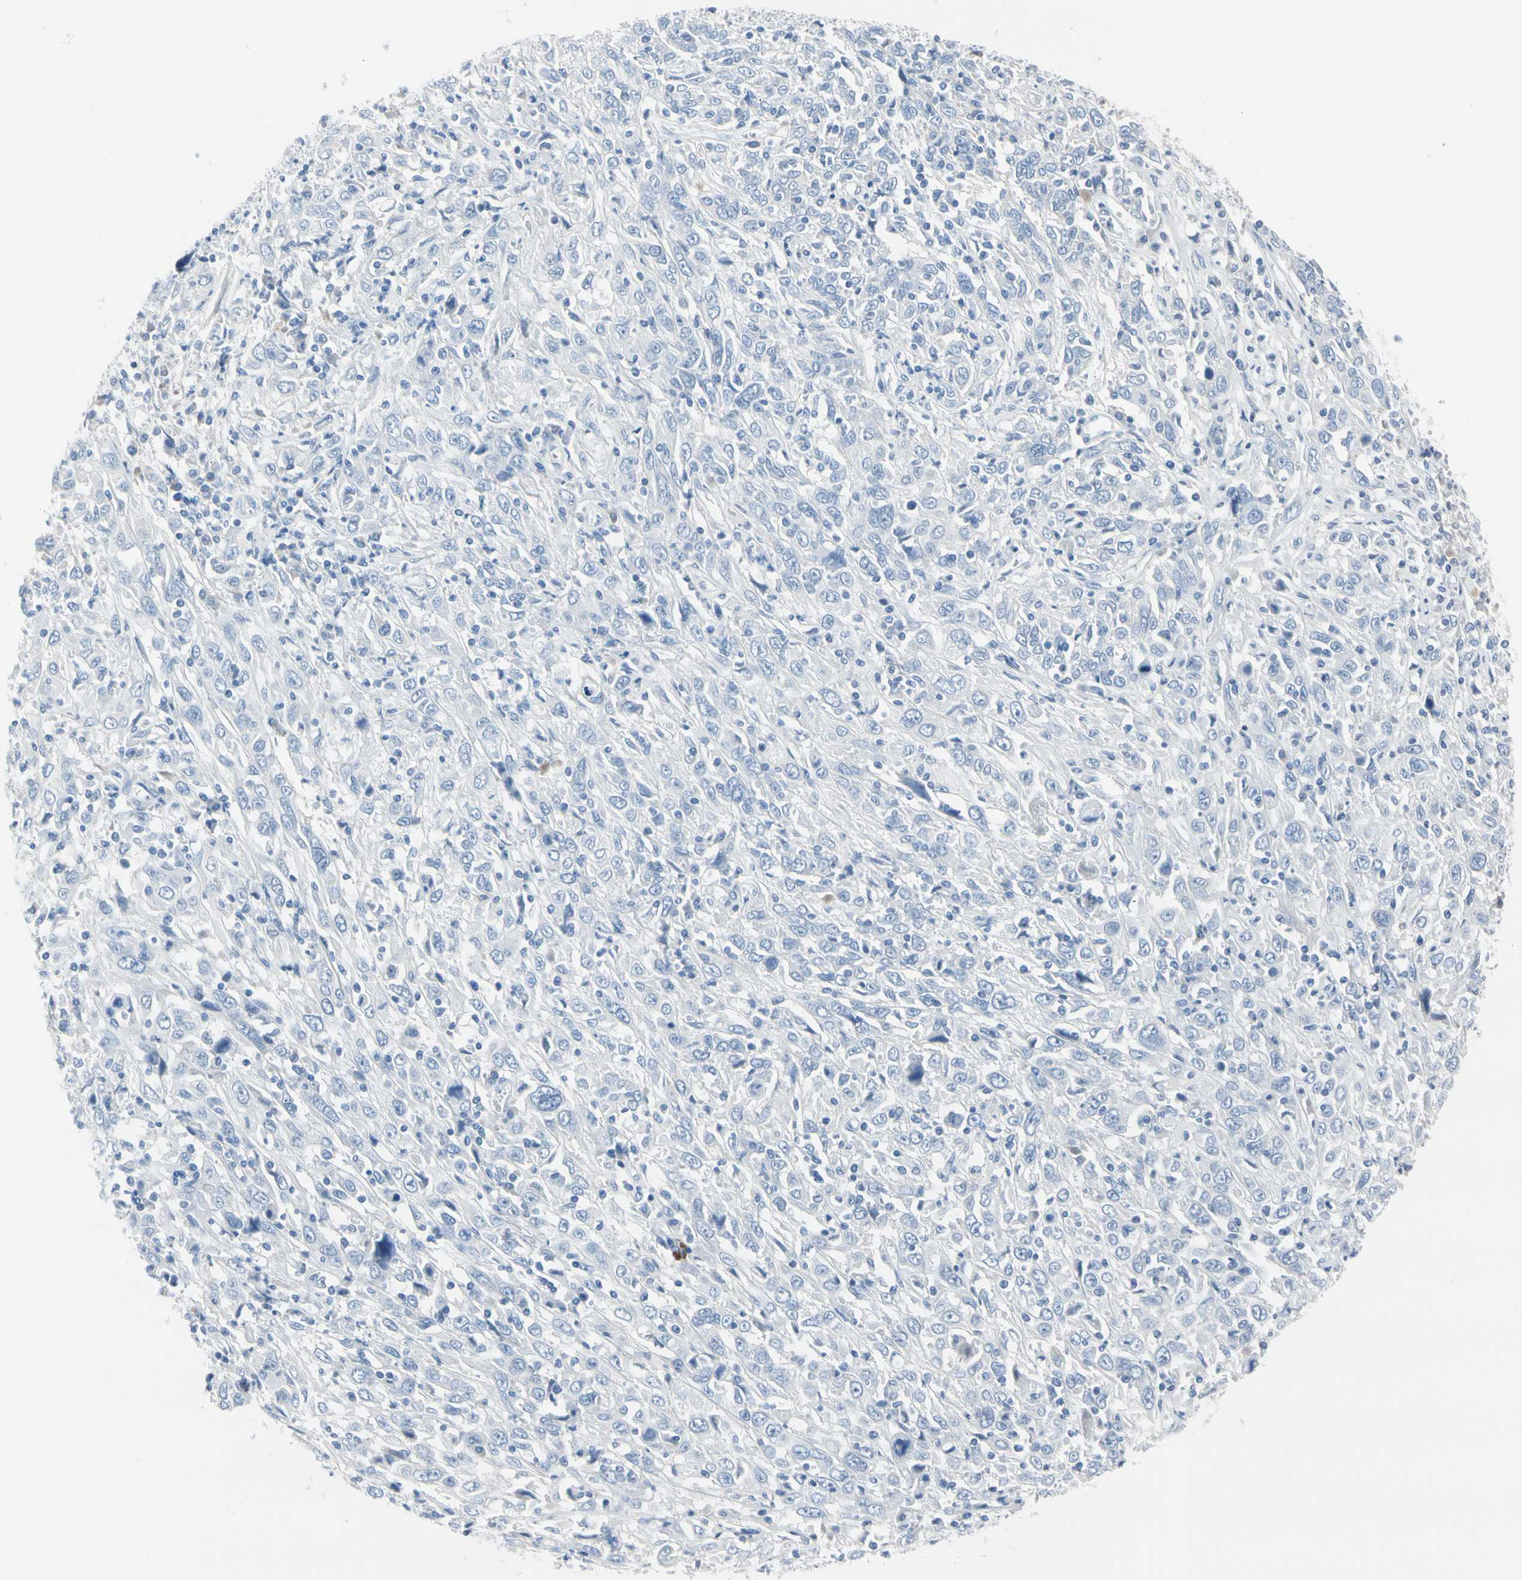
{"staining": {"intensity": "negative", "quantity": "none", "location": "none"}, "tissue": "cervical cancer", "cell_type": "Tumor cells", "image_type": "cancer", "snomed": [{"axis": "morphology", "description": "Squamous cell carcinoma, NOS"}, {"axis": "topography", "description": "Cervix"}], "caption": "Tumor cells show no significant protein staining in cervical squamous cell carcinoma. The staining is performed using DAB brown chromogen with nuclei counter-stained in using hematoxylin.", "gene": "TPO", "patient": {"sex": "female", "age": 46}}